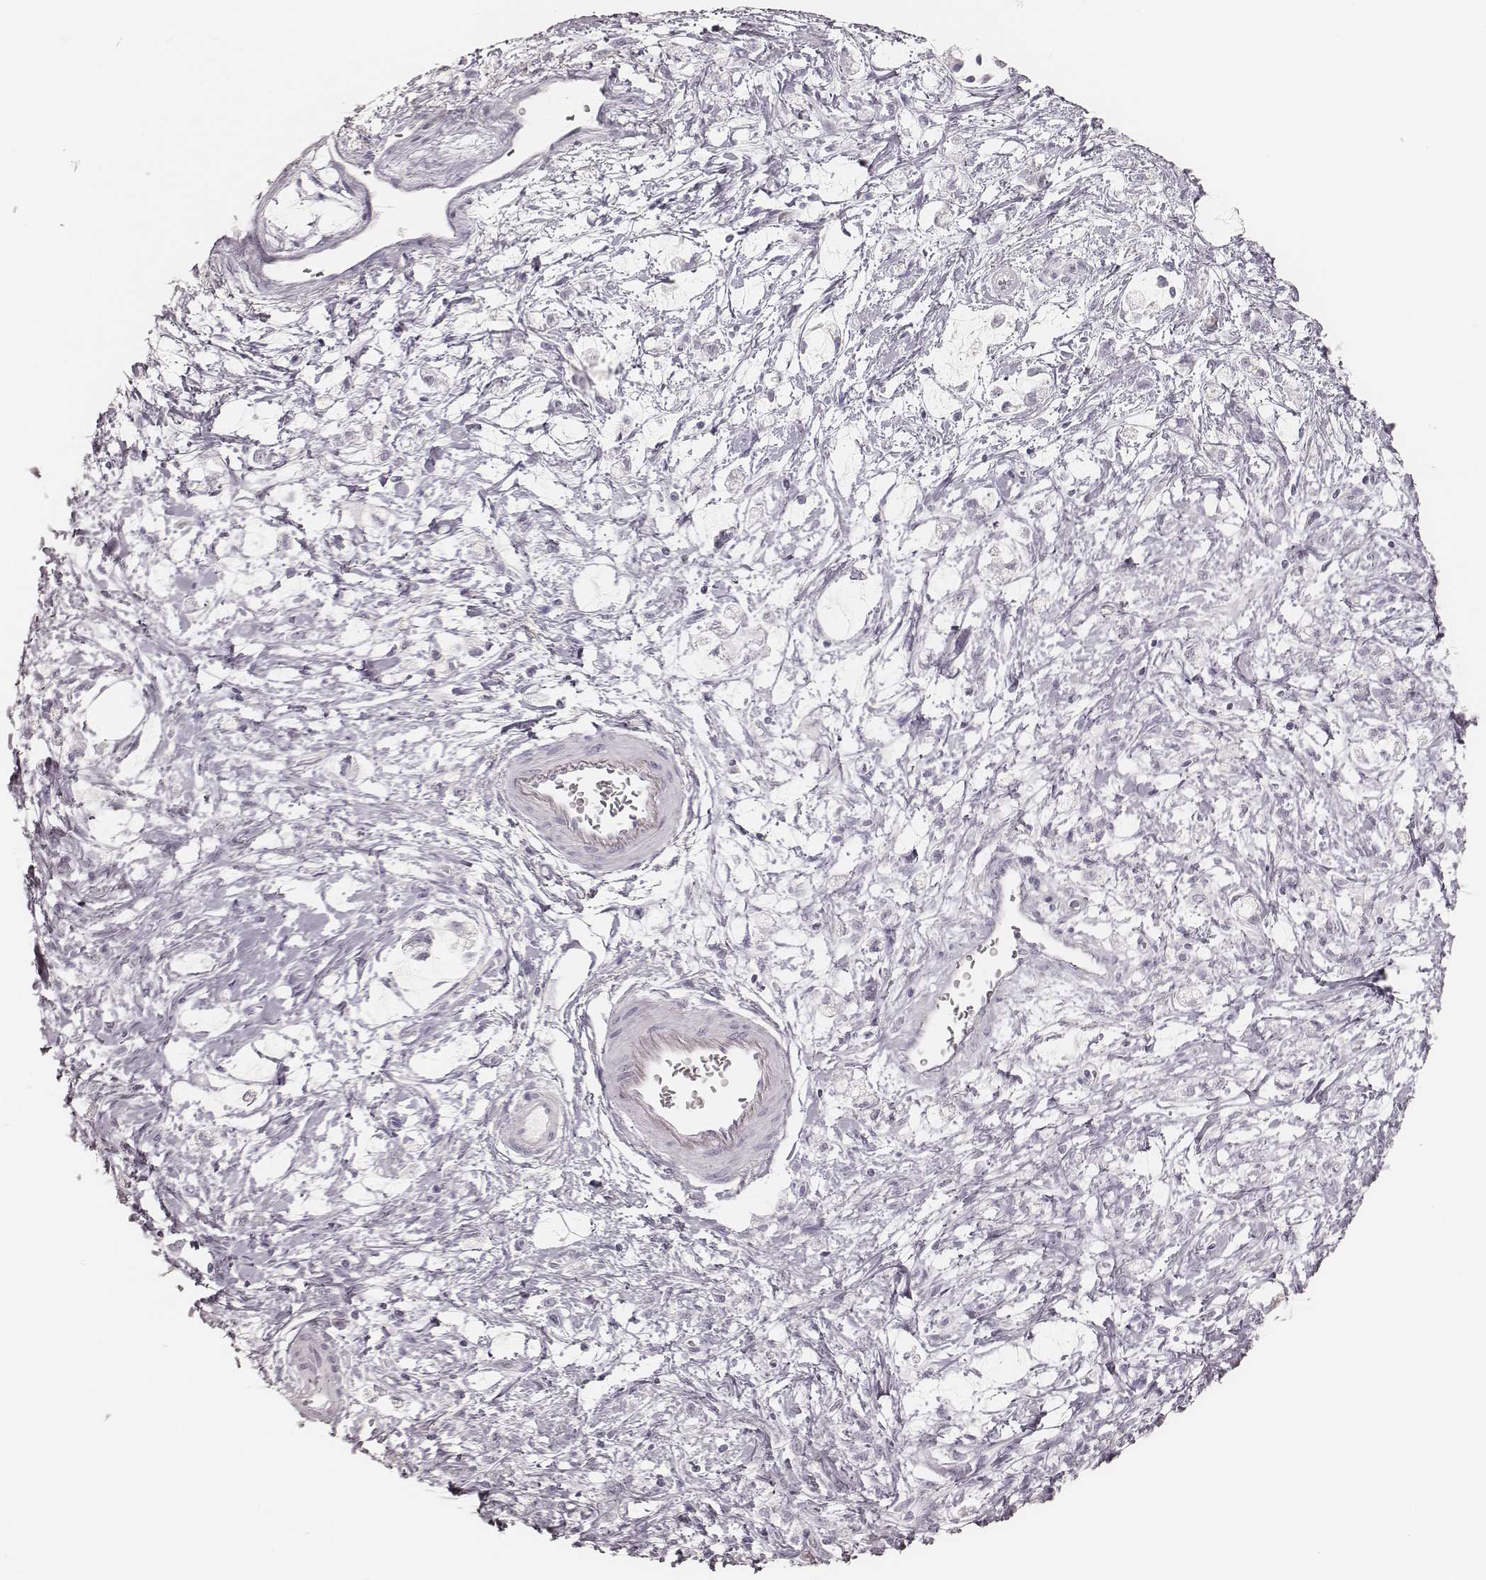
{"staining": {"intensity": "negative", "quantity": "none", "location": "none"}, "tissue": "stomach cancer", "cell_type": "Tumor cells", "image_type": "cancer", "snomed": [{"axis": "morphology", "description": "Adenocarcinoma, NOS"}, {"axis": "topography", "description": "Stomach"}], "caption": "Immunohistochemistry micrograph of human adenocarcinoma (stomach) stained for a protein (brown), which shows no positivity in tumor cells.", "gene": "KRT72", "patient": {"sex": "female", "age": 60}}